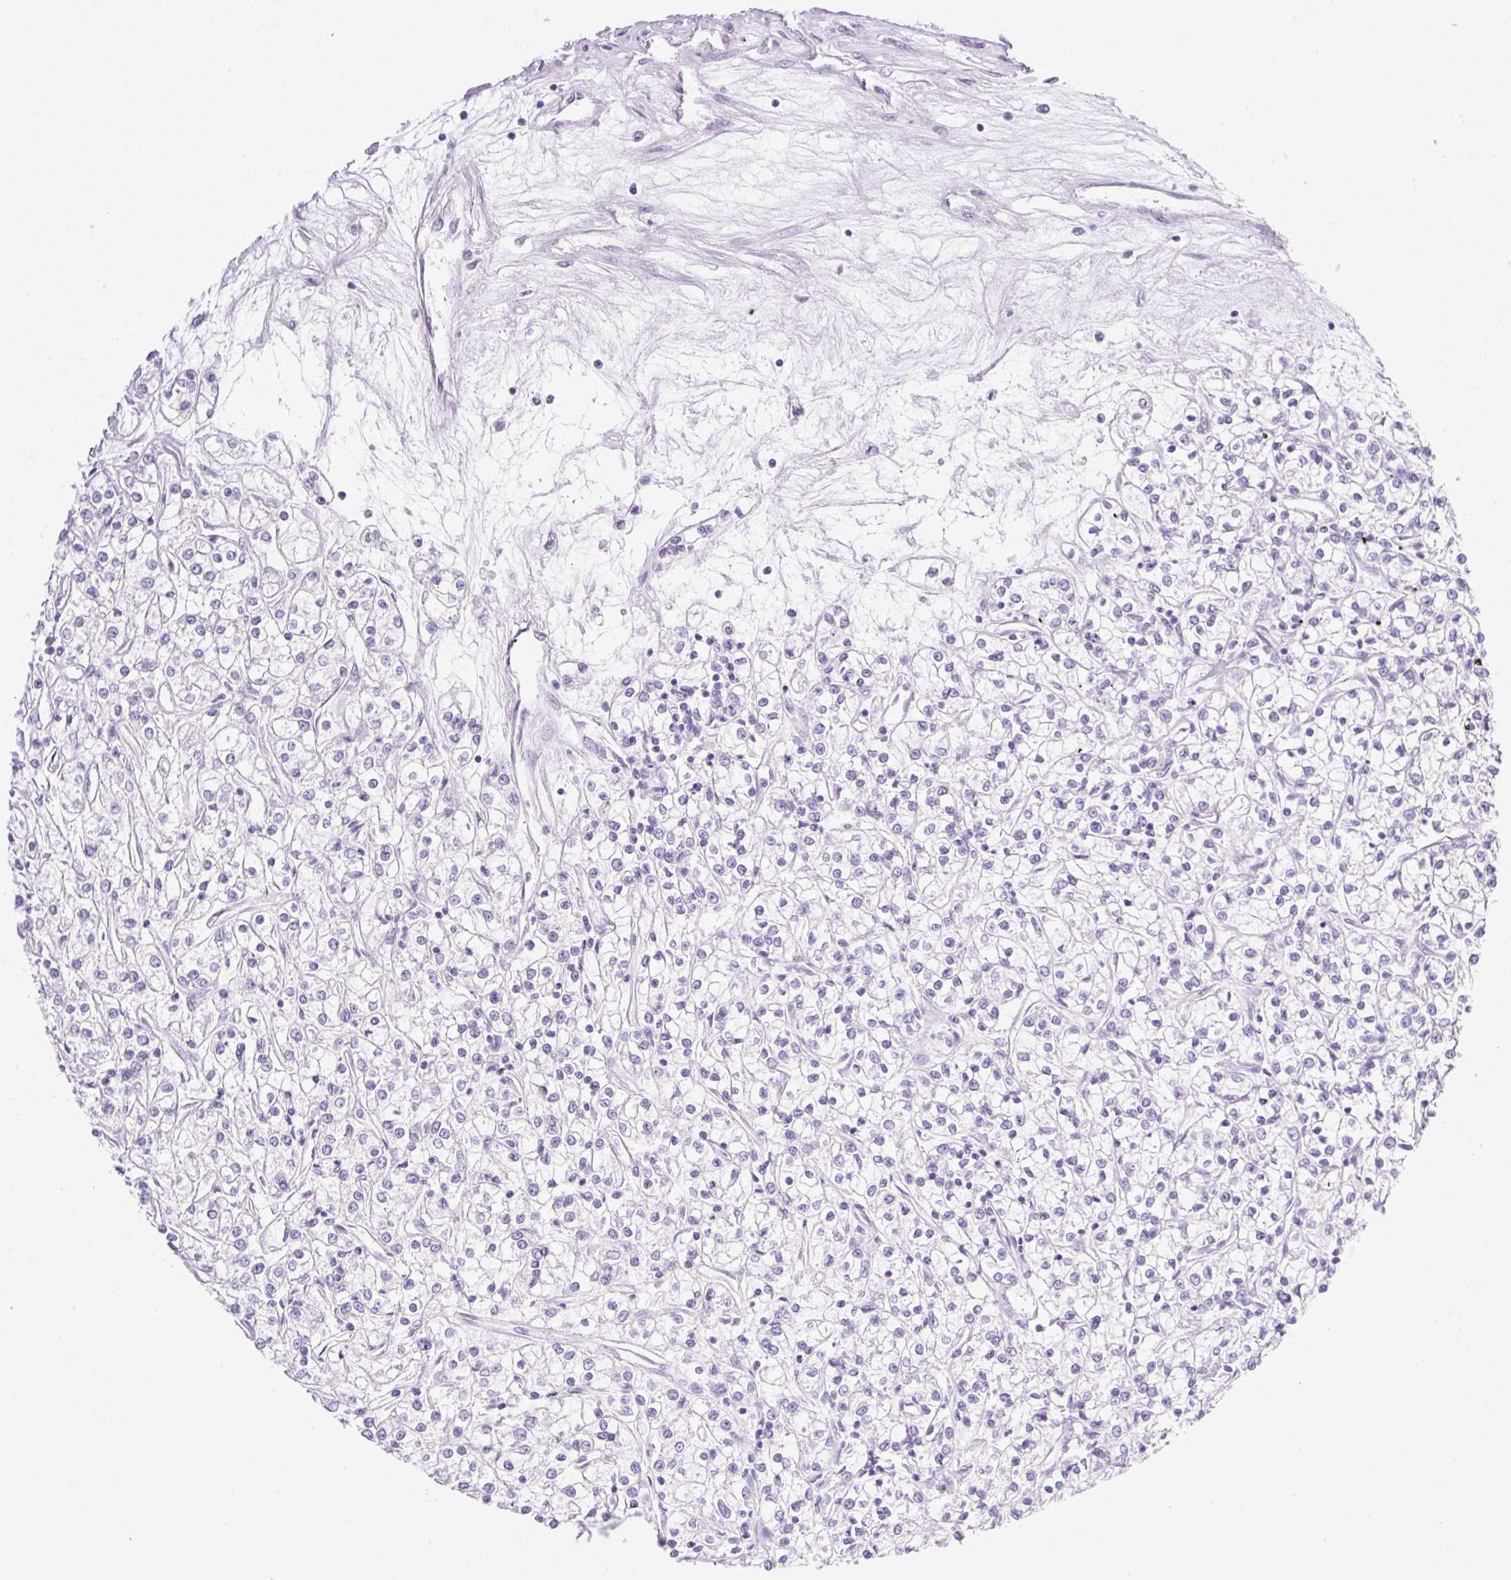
{"staining": {"intensity": "negative", "quantity": "none", "location": "none"}, "tissue": "renal cancer", "cell_type": "Tumor cells", "image_type": "cancer", "snomed": [{"axis": "morphology", "description": "Adenocarcinoma, NOS"}, {"axis": "topography", "description": "Kidney"}], "caption": "IHC histopathology image of adenocarcinoma (renal) stained for a protein (brown), which displays no expression in tumor cells. (DAB IHC with hematoxylin counter stain).", "gene": "SPRR4", "patient": {"sex": "female", "age": 59}}